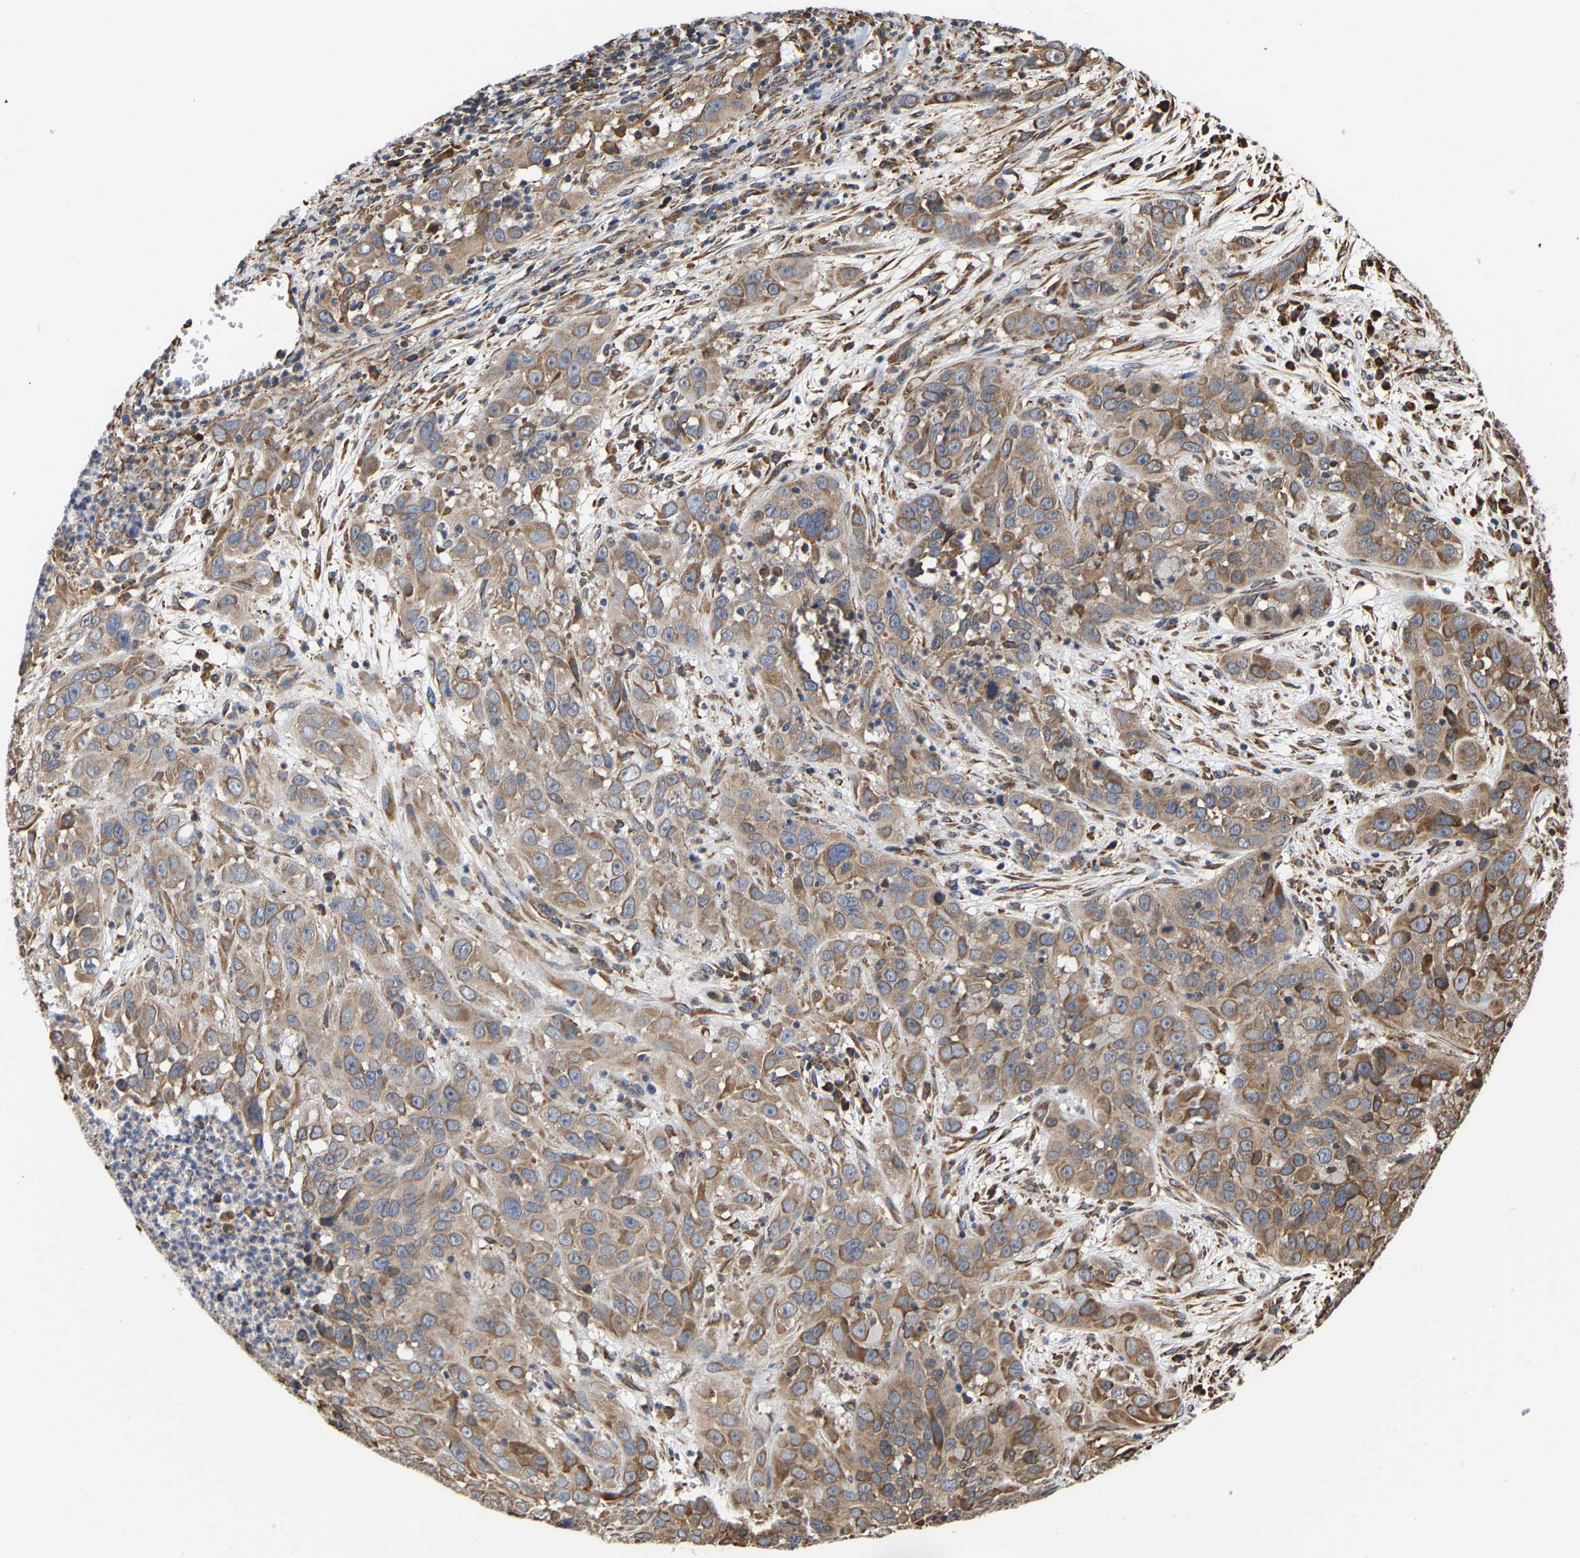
{"staining": {"intensity": "moderate", "quantity": ">75%", "location": "cytoplasmic/membranous"}, "tissue": "cervical cancer", "cell_type": "Tumor cells", "image_type": "cancer", "snomed": [{"axis": "morphology", "description": "Squamous cell carcinoma, NOS"}, {"axis": "topography", "description": "Cervix"}], "caption": "Immunohistochemical staining of human squamous cell carcinoma (cervical) shows medium levels of moderate cytoplasmic/membranous positivity in approximately >75% of tumor cells.", "gene": "ARAP1", "patient": {"sex": "female", "age": 32}}